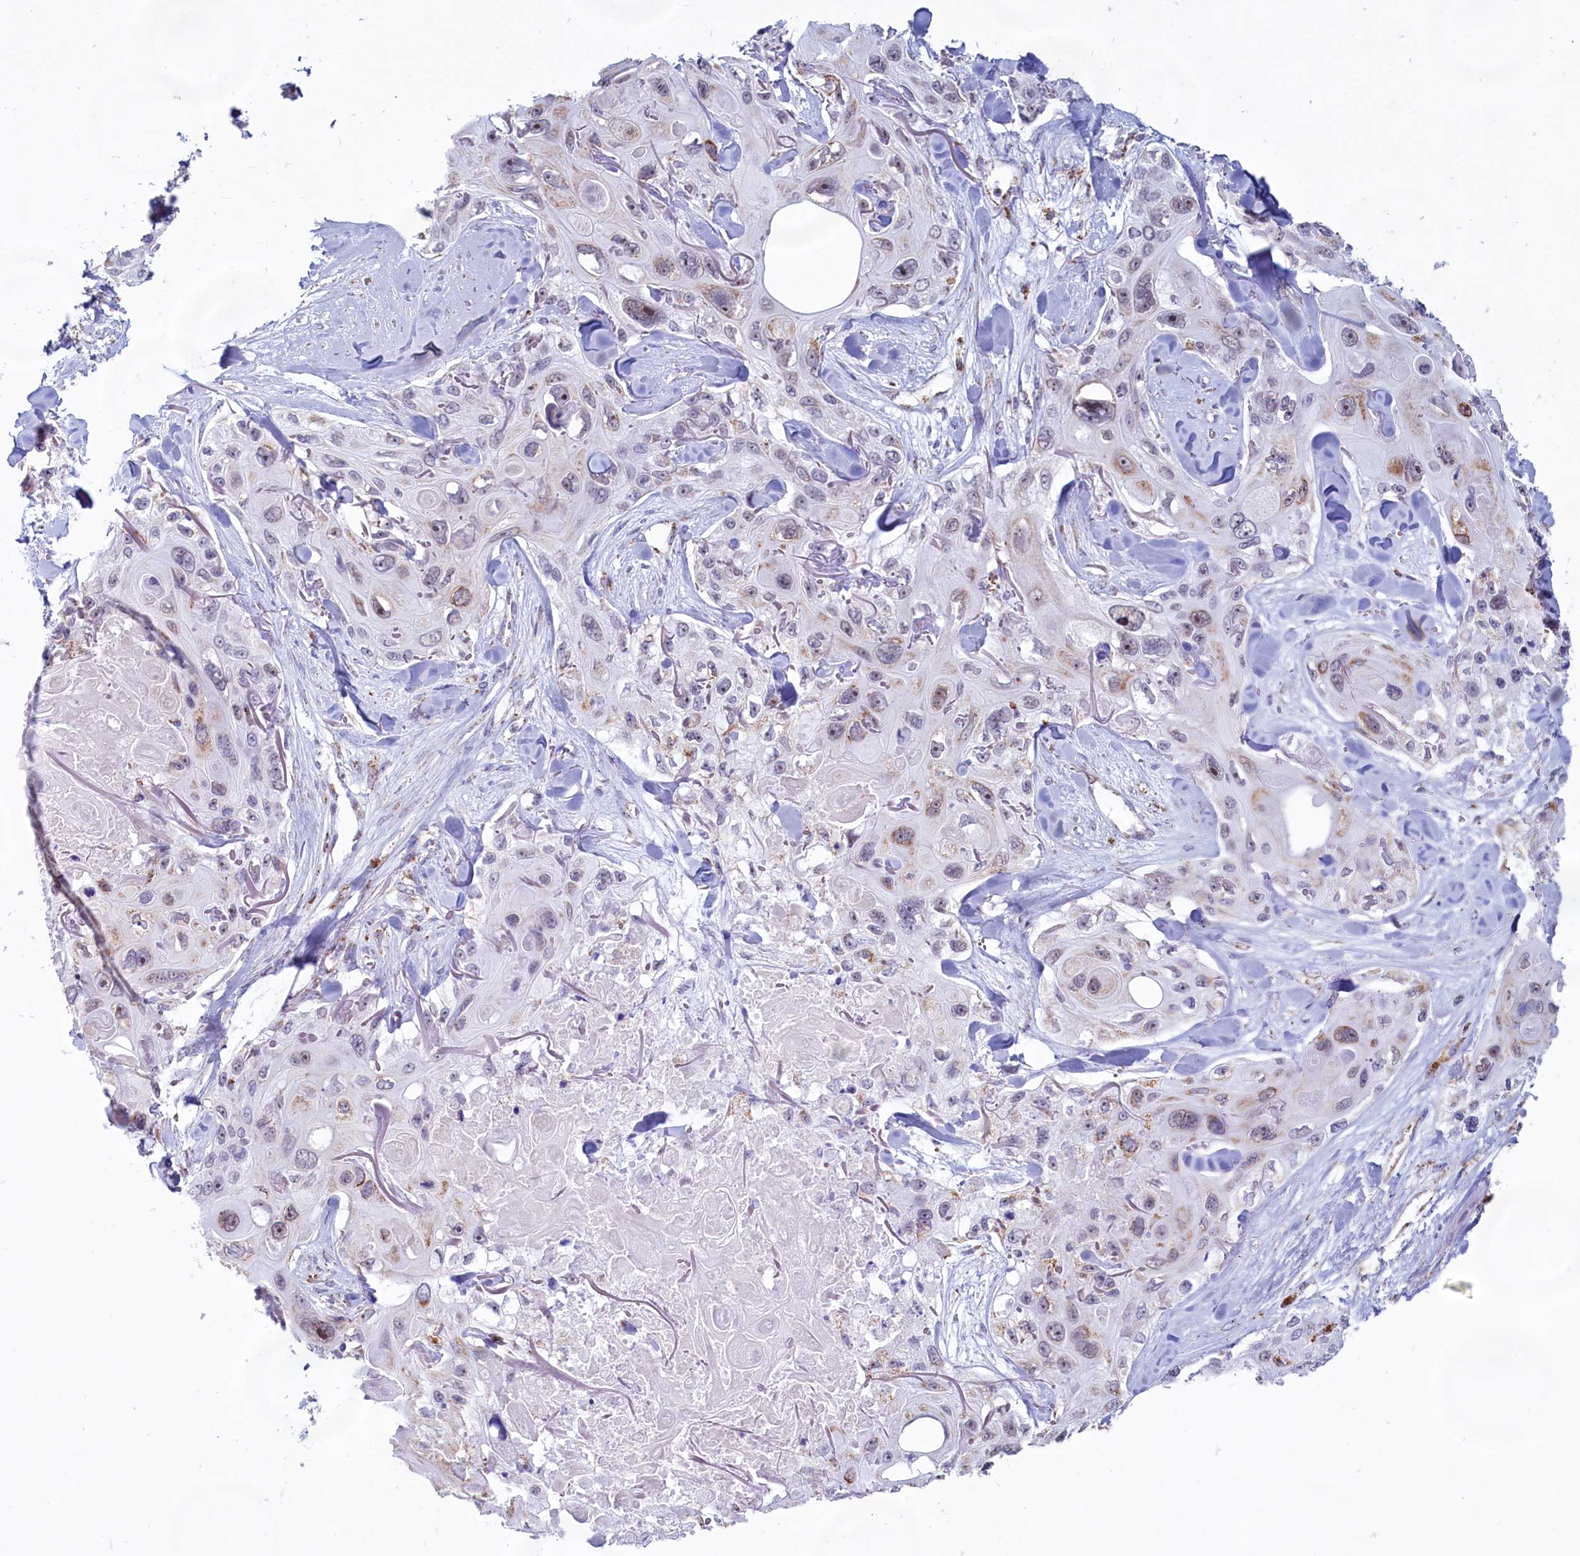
{"staining": {"intensity": "weak", "quantity": "<25%", "location": "cytoplasmic/membranous"}, "tissue": "skin cancer", "cell_type": "Tumor cells", "image_type": "cancer", "snomed": [{"axis": "morphology", "description": "Normal tissue, NOS"}, {"axis": "morphology", "description": "Squamous cell carcinoma, NOS"}, {"axis": "topography", "description": "Skin"}], "caption": "Skin squamous cell carcinoma was stained to show a protein in brown. There is no significant expression in tumor cells.", "gene": "C1D", "patient": {"sex": "male", "age": 72}}